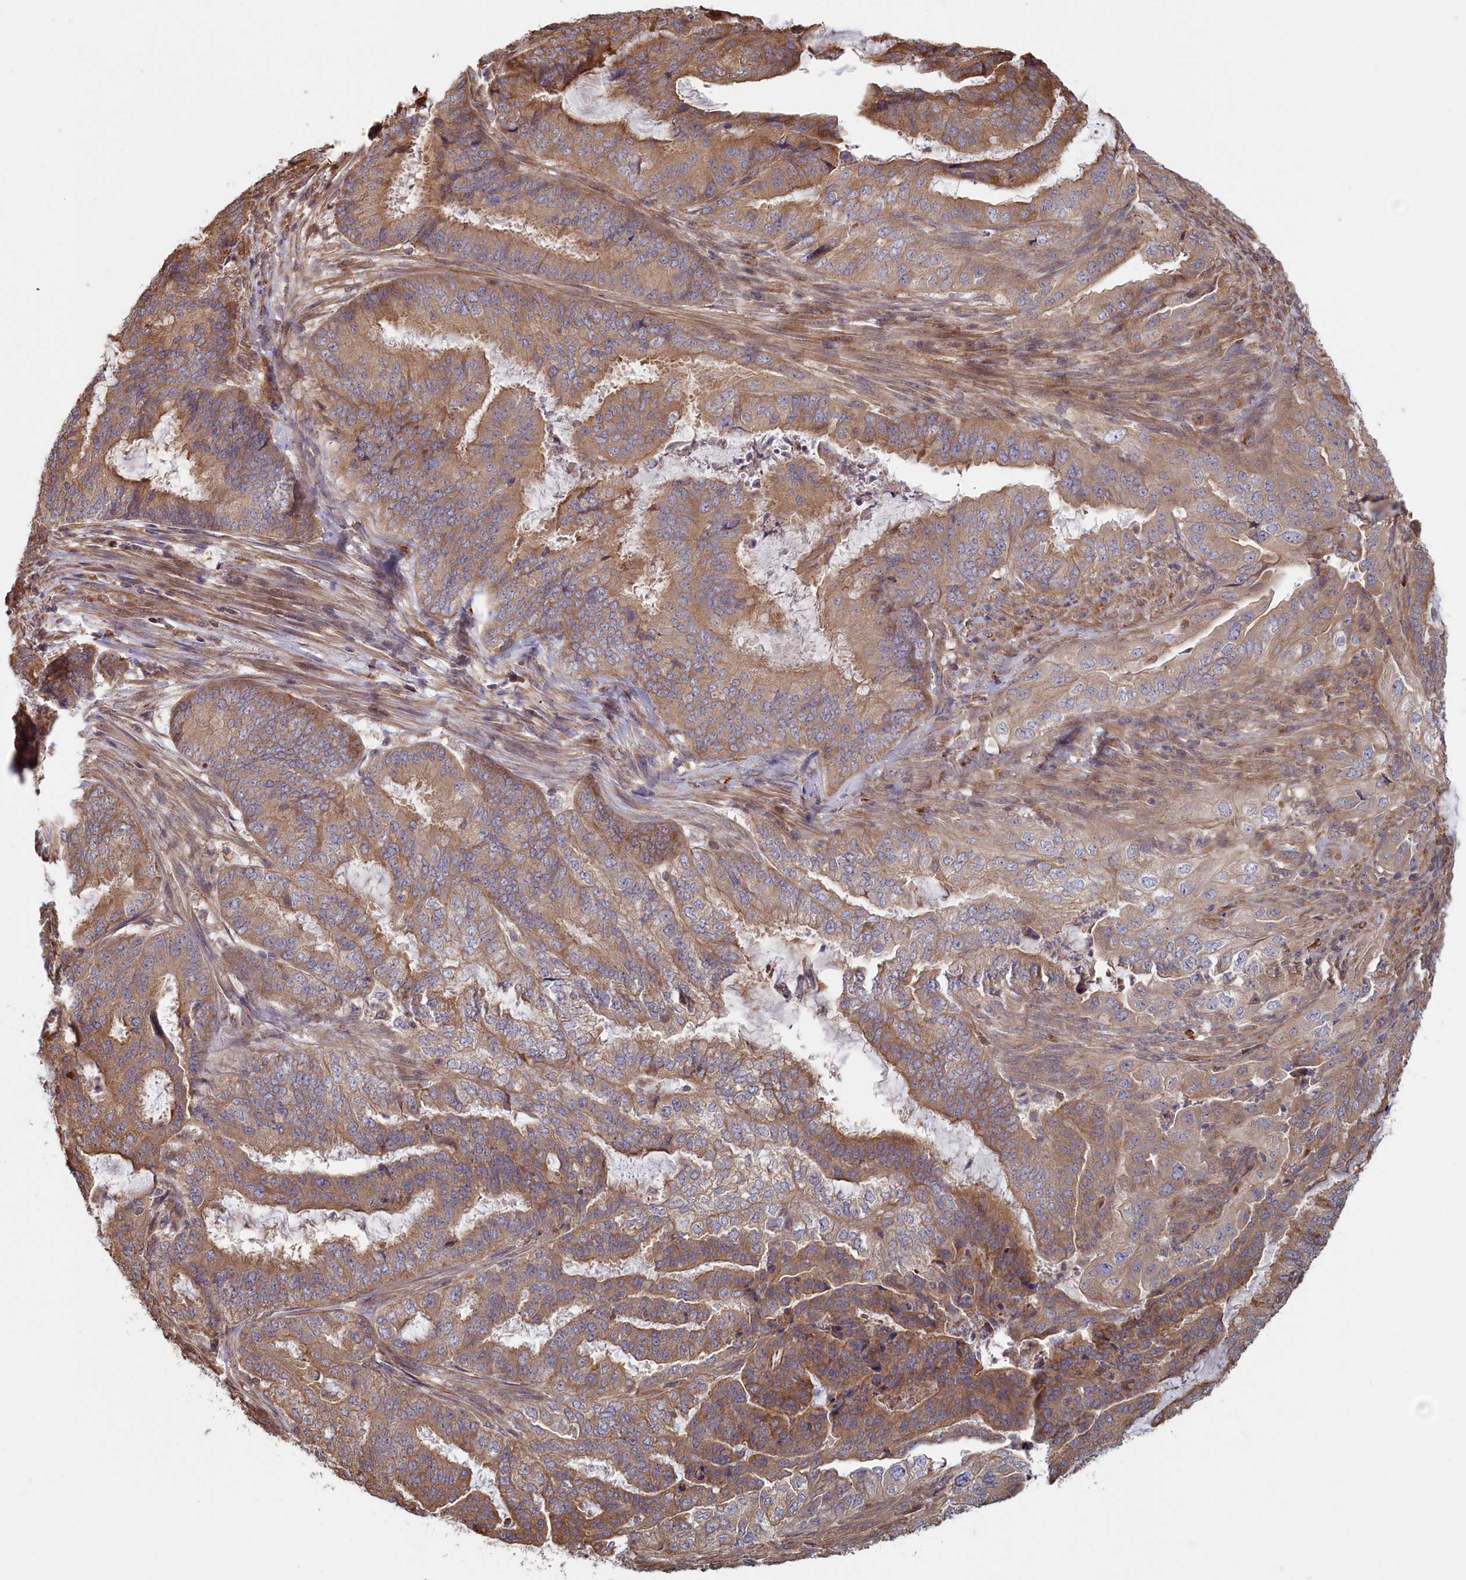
{"staining": {"intensity": "moderate", "quantity": ">75%", "location": "cytoplasmic/membranous"}, "tissue": "endometrial cancer", "cell_type": "Tumor cells", "image_type": "cancer", "snomed": [{"axis": "morphology", "description": "Adenocarcinoma, NOS"}, {"axis": "topography", "description": "Endometrium"}], "caption": "Adenocarcinoma (endometrial) was stained to show a protein in brown. There is medium levels of moderate cytoplasmic/membranous staining in approximately >75% of tumor cells. The staining was performed using DAB, with brown indicating positive protein expression. Nuclei are stained blue with hematoxylin.", "gene": "RILPL1", "patient": {"sex": "female", "age": 51}}